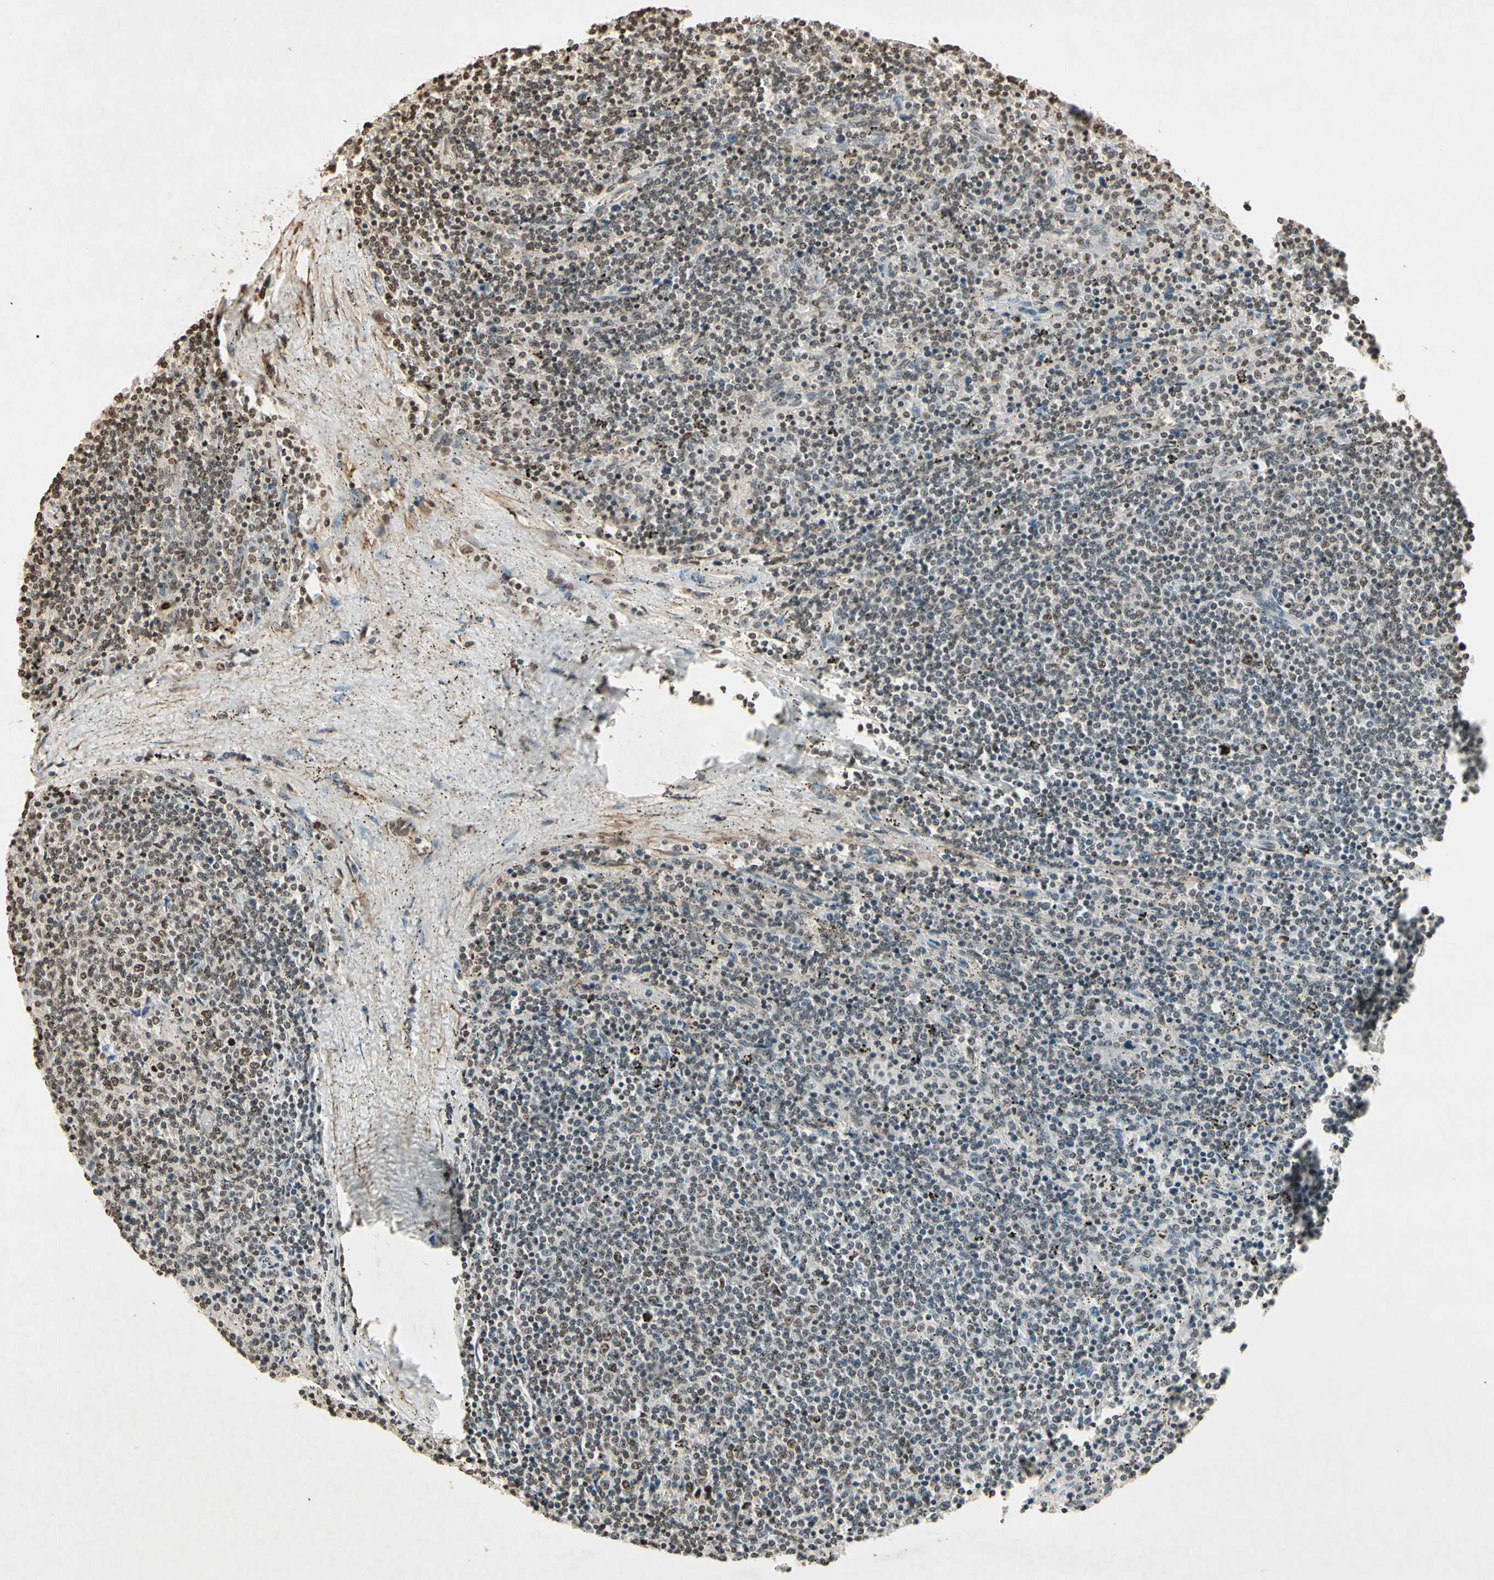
{"staining": {"intensity": "weak", "quantity": "25%-75%", "location": "nuclear"}, "tissue": "lymphoma", "cell_type": "Tumor cells", "image_type": "cancer", "snomed": [{"axis": "morphology", "description": "Malignant lymphoma, non-Hodgkin's type, Low grade"}, {"axis": "topography", "description": "Spleen"}], "caption": "IHC (DAB (3,3'-diaminobenzidine)) staining of human low-grade malignant lymphoma, non-Hodgkin's type displays weak nuclear protein expression in about 25%-75% of tumor cells.", "gene": "TOP1", "patient": {"sex": "female", "age": 50}}